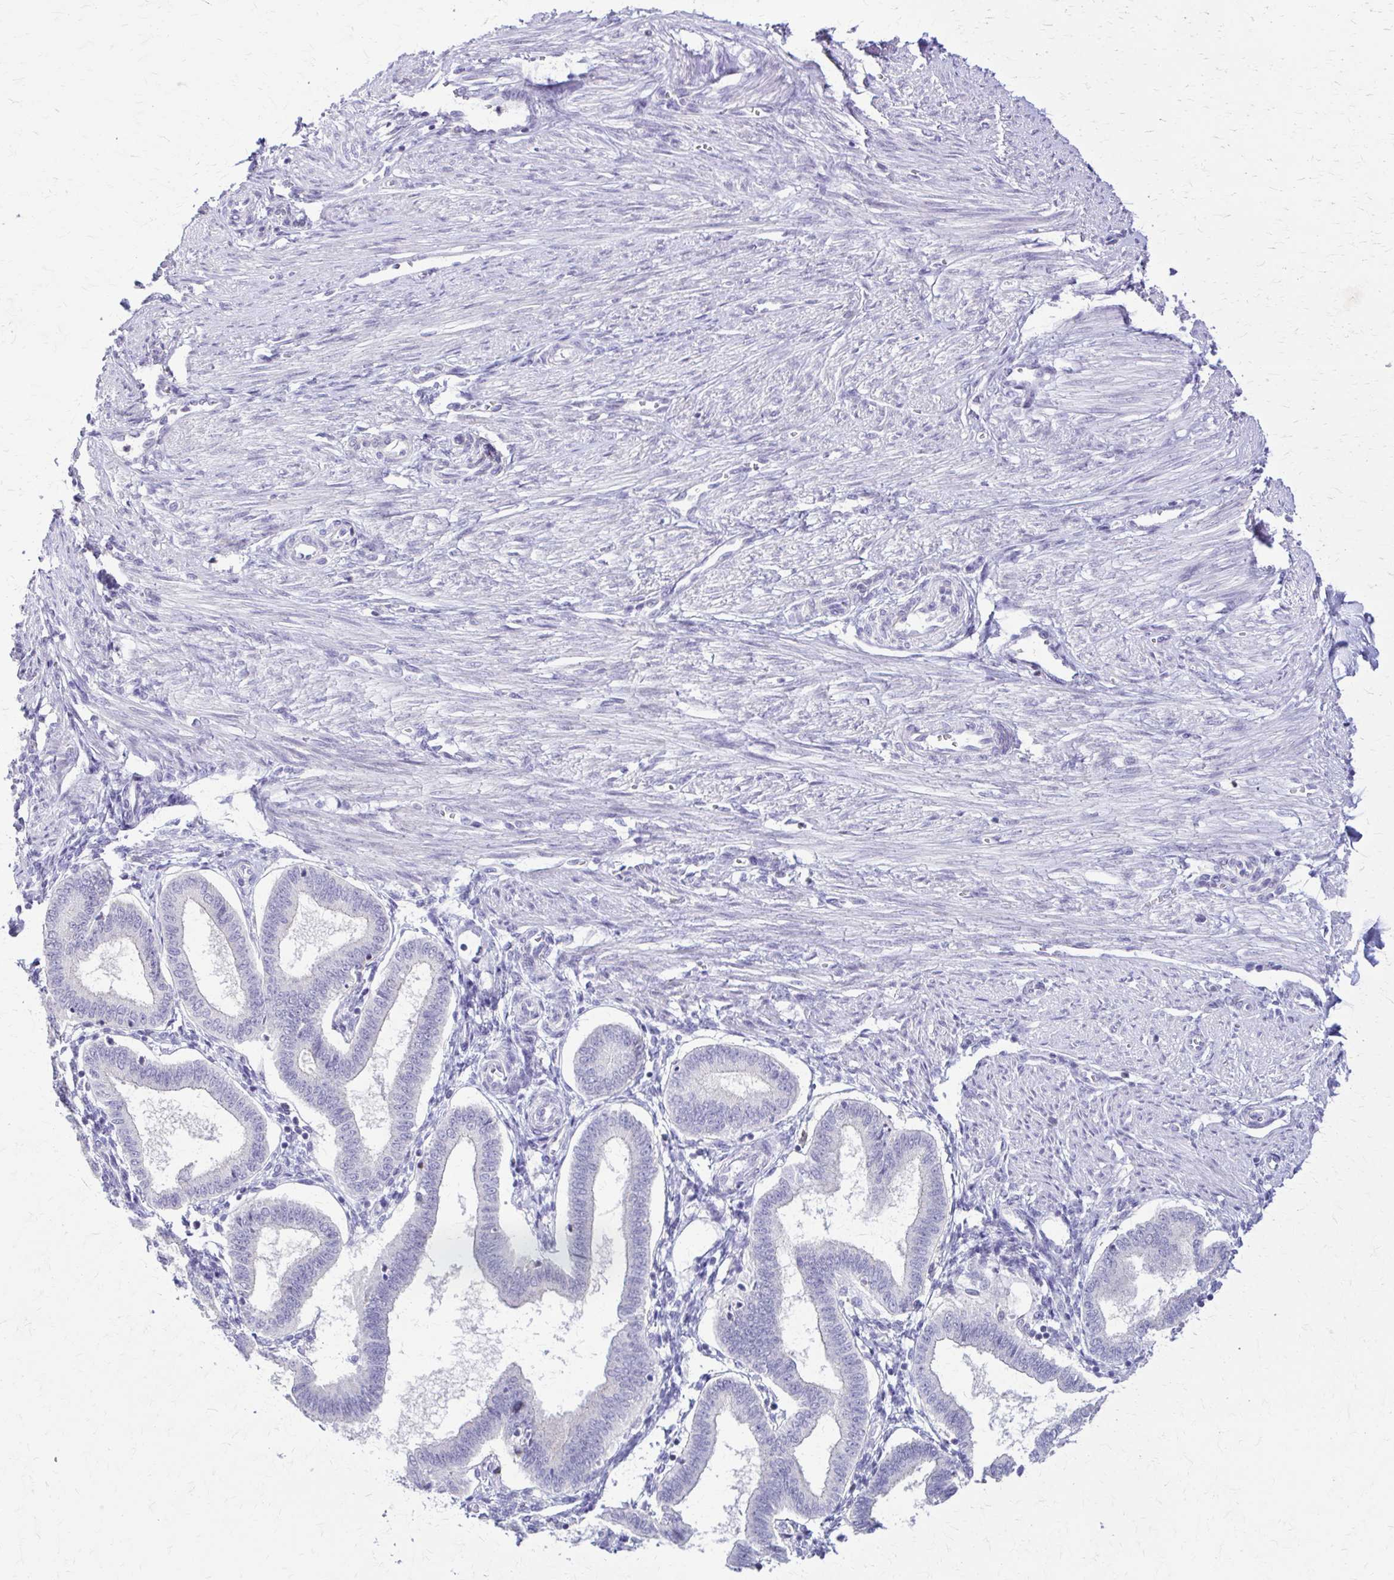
{"staining": {"intensity": "negative", "quantity": "none", "location": "none"}, "tissue": "endometrium", "cell_type": "Cells in endometrial stroma", "image_type": "normal", "snomed": [{"axis": "morphology", "description": "Normal tissue, NOS"}, {"axis": "topography", "description": "Endometrium"}], "caption": "This is an IHC histopathology image of benign human endometrium. There is no staining in cells in endometrial stroma.", "gene": "PIK3AP1", "patient": {"sex": "female", "age": 24}}